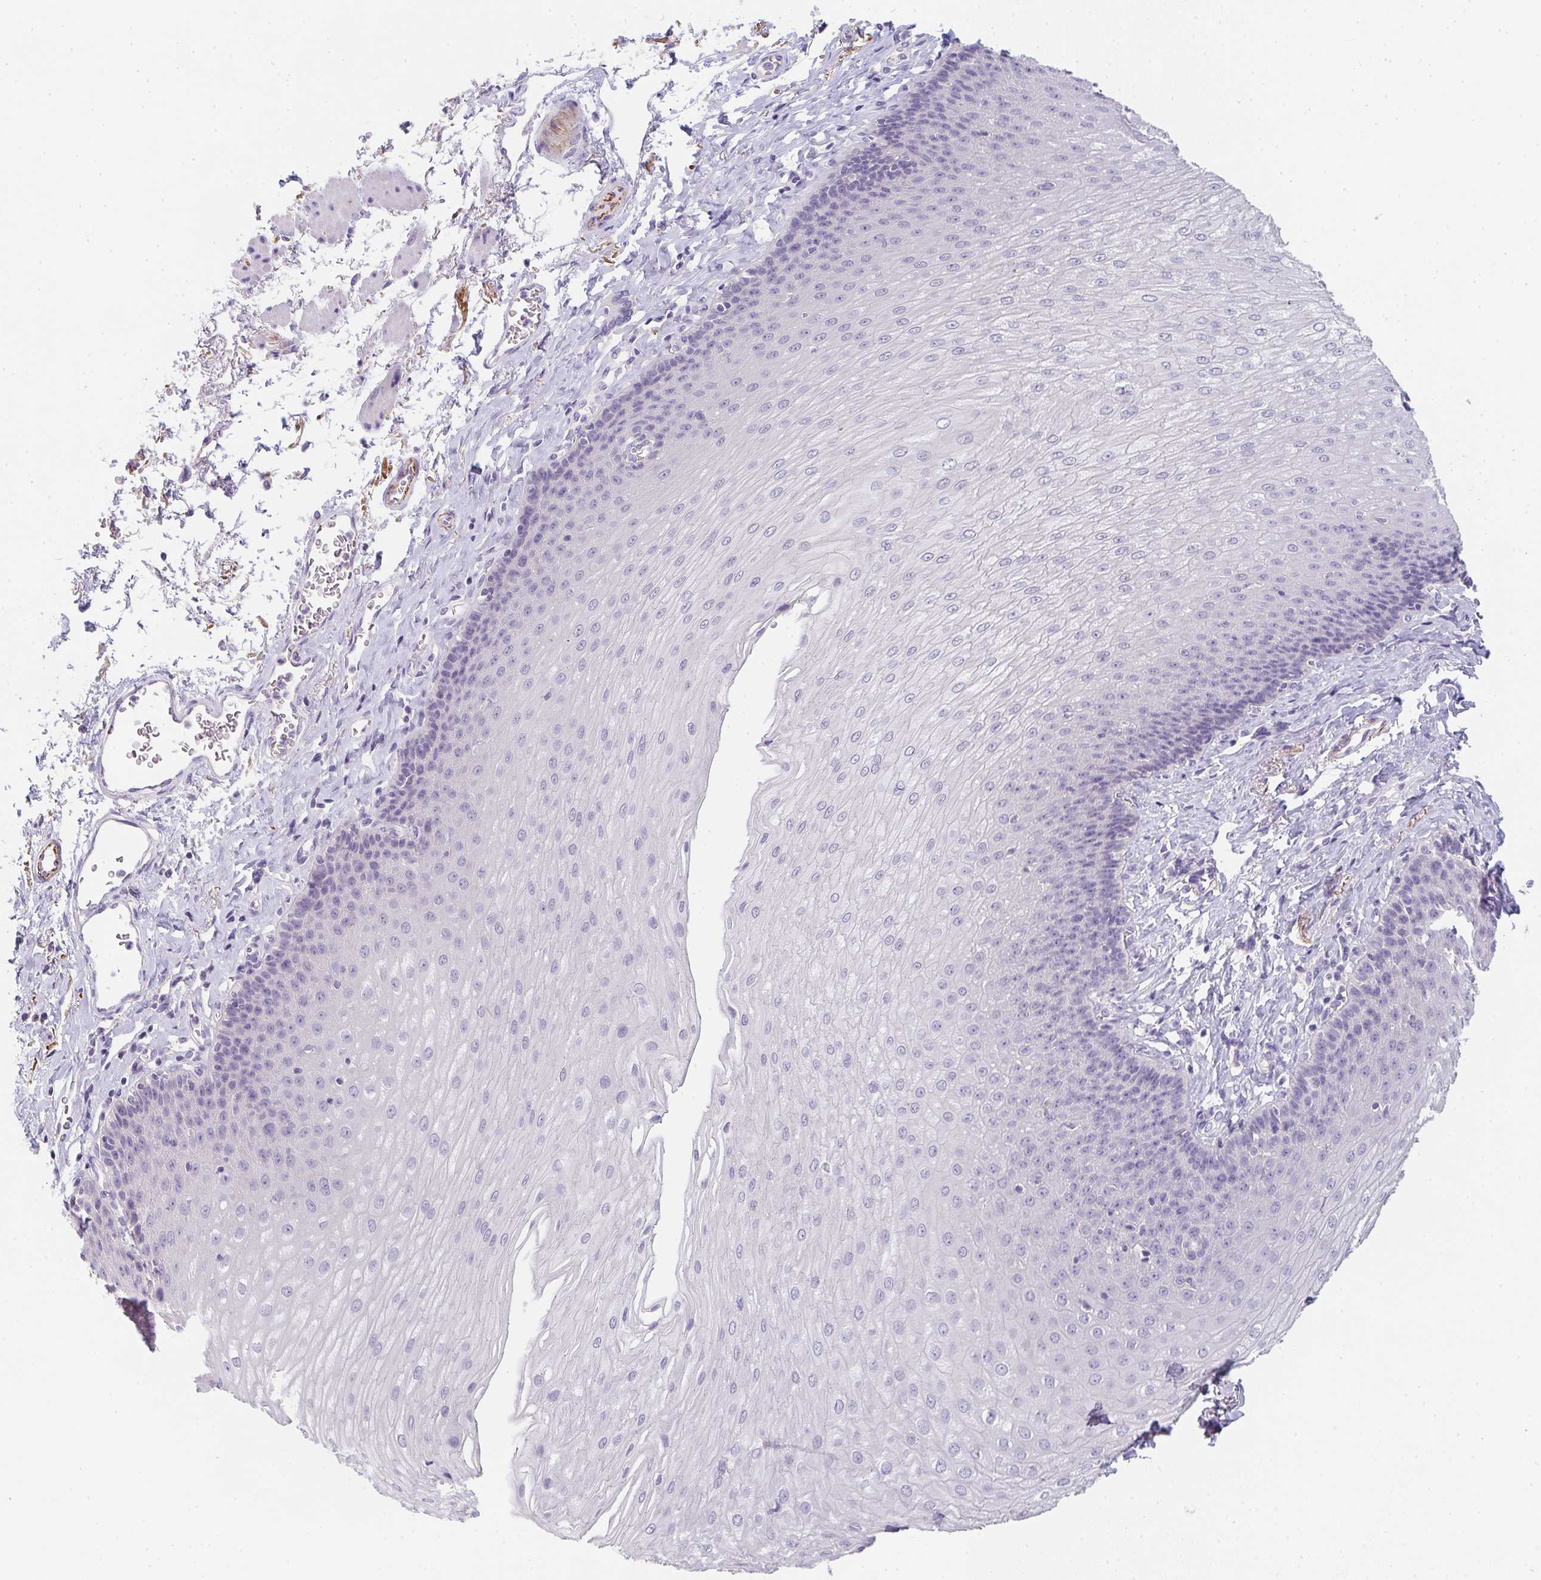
{"staining": {"intensity": "negative", "quantity": "none", "location": "none"}, "tissue": "esophagus", "cell_type": "Squamous epithelial cells", "image_type": "normal", "snomed": [{"axis": "morphology", "description": "Normal tissue, NOS"}, {"axis": "topography", "description": "Esophagus"}], "caption": "This is a image of IHC staining of benign esophagus, which shows no positivity in squamous epithelial cells. Nuclei are stained in blue.", "gene": "C1QTNF8", "patient": {"sex": "female", "age": 81}}